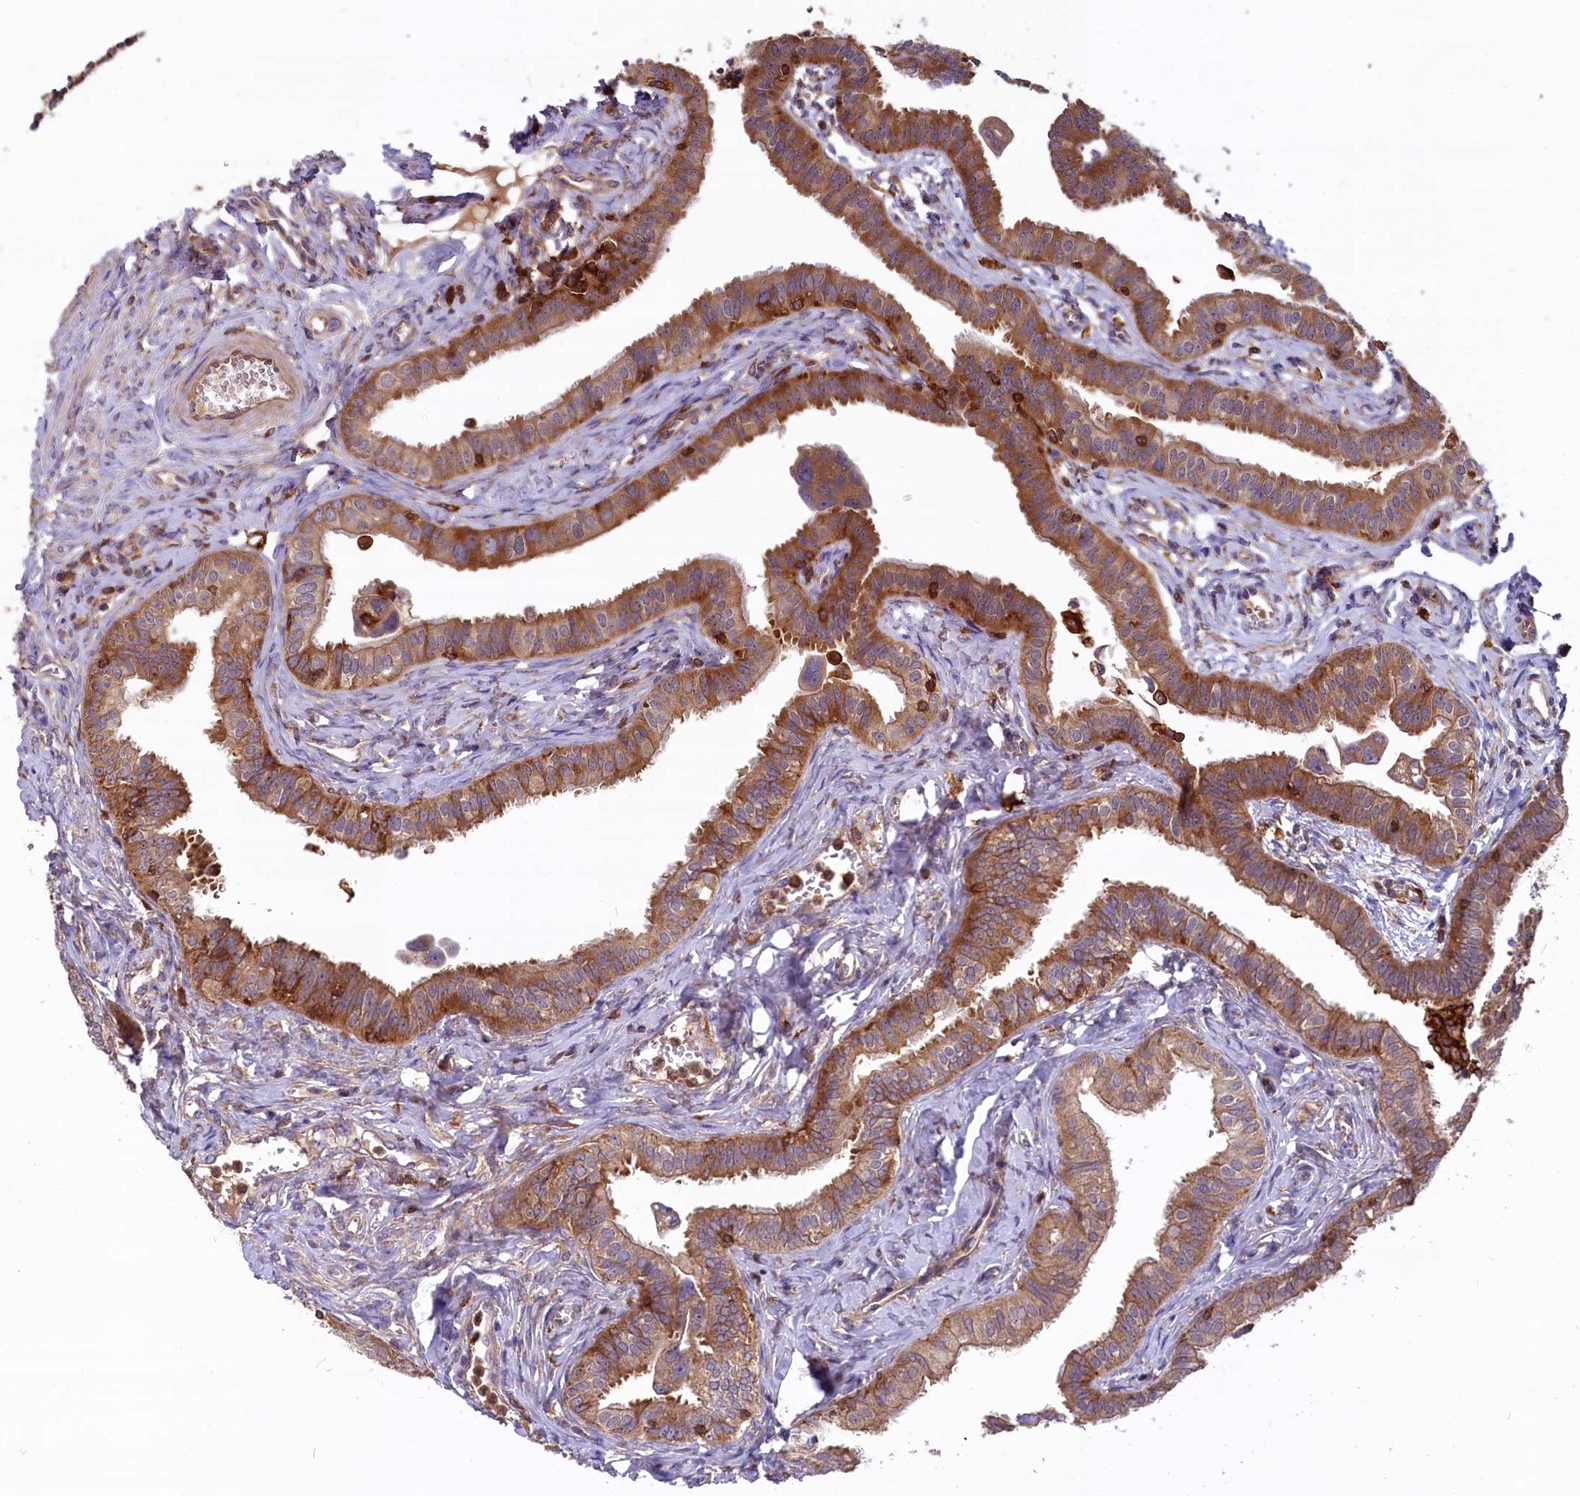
{"staining": {"intensity": "strong", "quantity": ">75%", "location": "cytoplasmic/membranous"}, "tissue": "fallopian tube", "cell_type": "Glandular cells", "image_type": "normal", "snomed": [{"axis": "morphology", "description": "Normal tissue, NOS"}, {"axis": "morphology", "description": "Carcinoma, NOS"}, {"axis": "topography", "description": "Fallopian tube"}, {"axis": "topography", "description": "Ovary"}], "caption": "This histopathology image demonstrates immunohistochemistry (IHC) staining of normal human fallopian tube, with high strong cytoplasmic/membranous positivity in about >75% of glandular cells.", "gene": "MYO9B", "patient": {"sex": "female", "age": 59}}